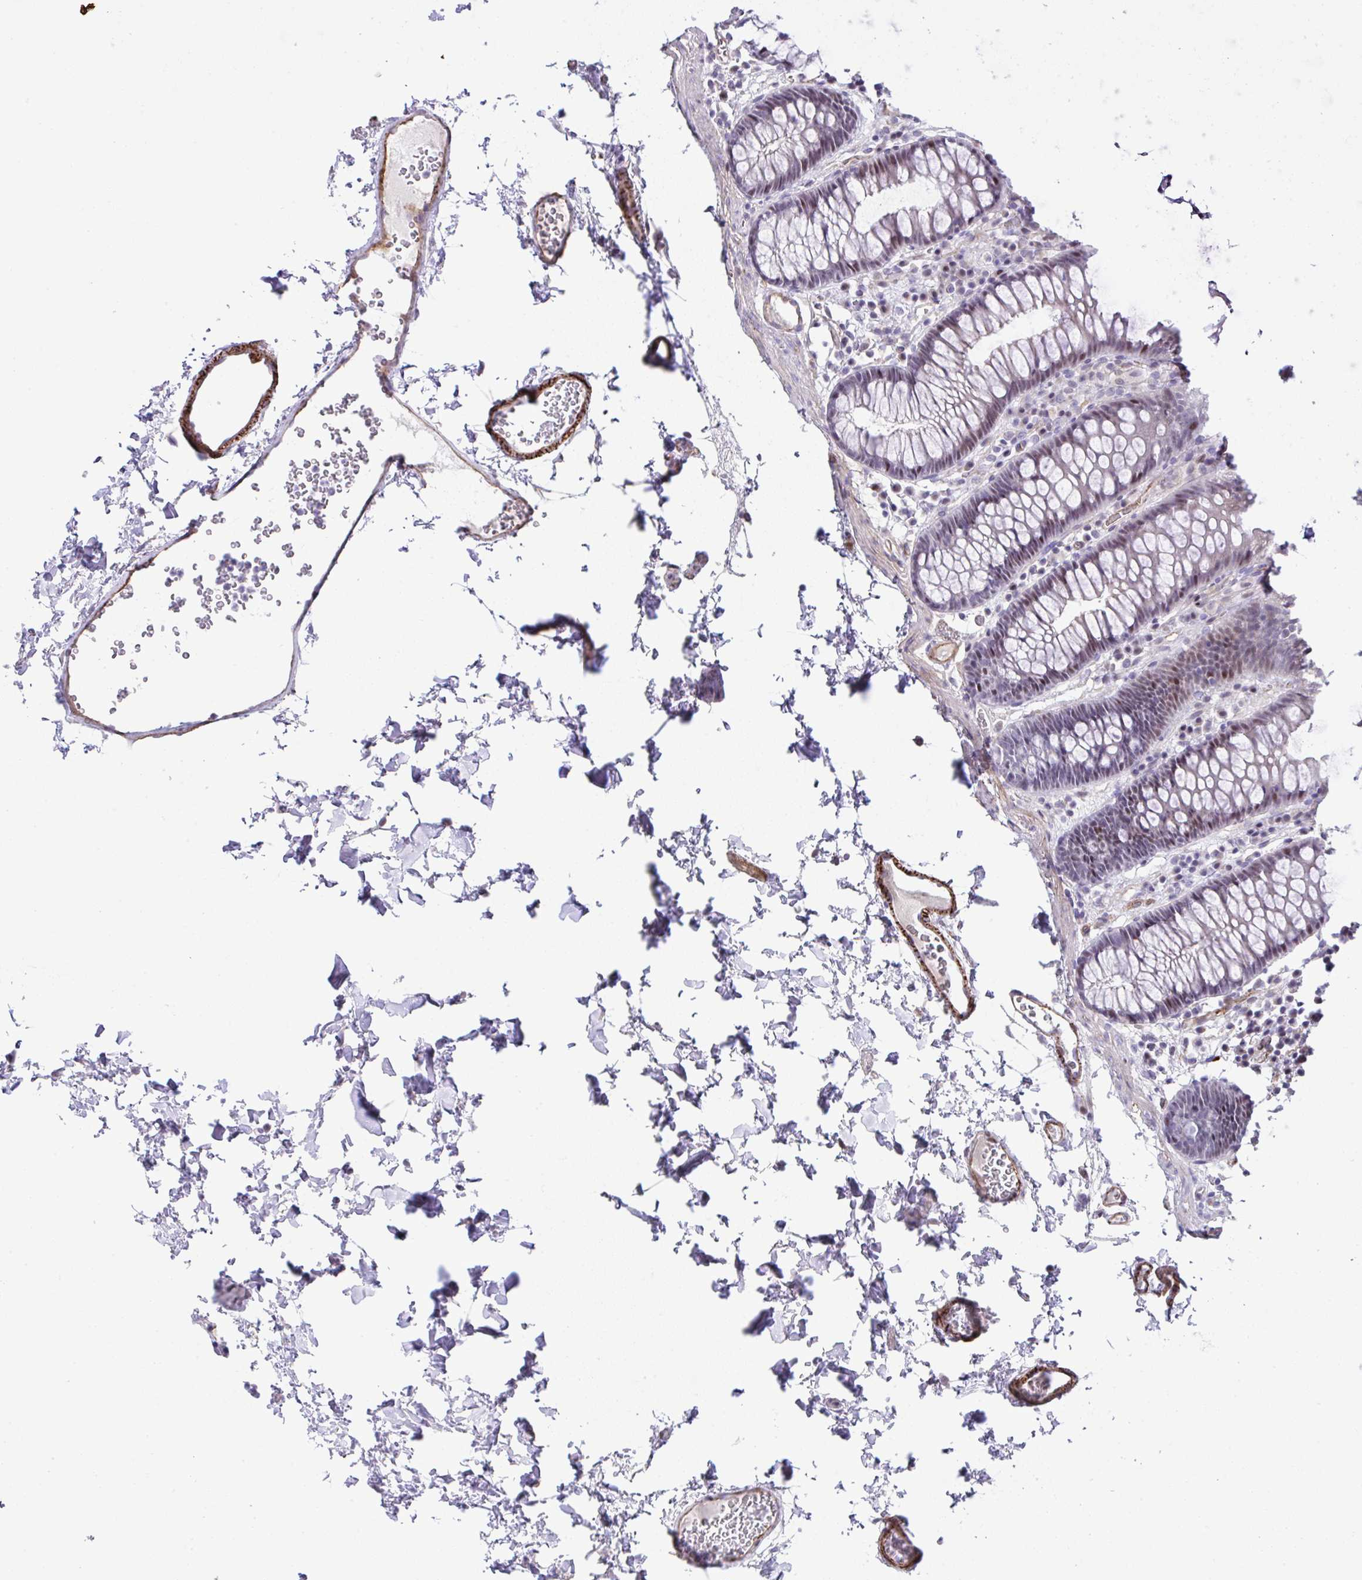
{"staining": {"intensity": "strong", "quantity": ">75%", "location": "cytoplasmic/membranous"}, "tissue": "colon", "cell_type": "Endothelial cells", "image_type": "normal", "snomed": [{"axis": "morphology", "description": "Normal tissue, NOS"}, {"axis": "topography", "description": "Colon"}, {"axis": "topography", "description": "Peripheral nerve tissue"}], "caption": "Strong cytoplasmic/membranous staining for a protein is appreciated in approximately >75% of endothelial cells of unremarkable colon using immunohistochemistry.", "gene": "FBXO34", "patient": {"sex": "male", "age": 84}}